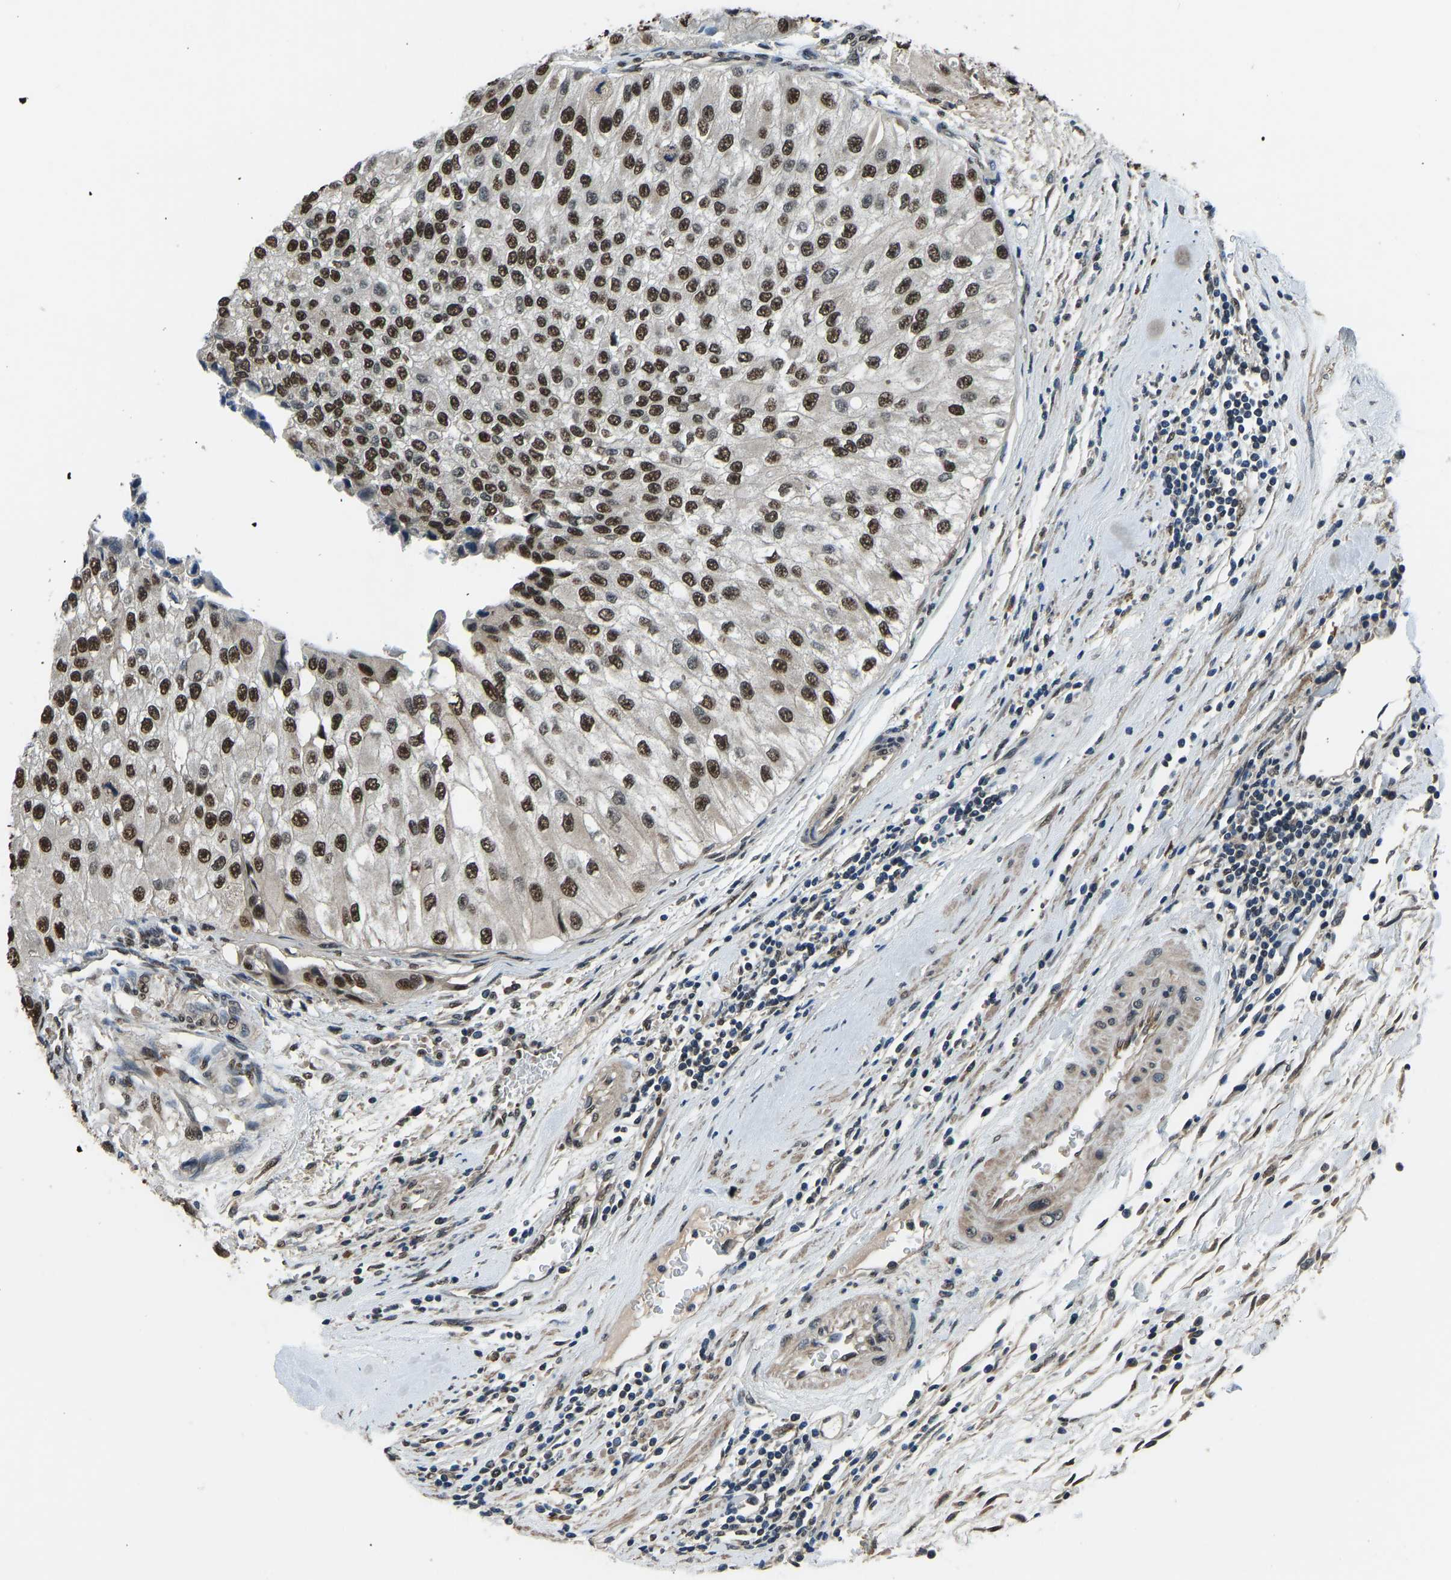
{"staining": {"intensity": "strong", "quantity": ">75%", "location": "nuclear"}, "tissue": "urothelial cancer", "cell_type": "Tumor cells", "image_type": "cancer", "snomed": [{"axis": "morphology", "description": "Urothelial carcinoma, High grade"}, {"axis": "topography", "description": "Kidney"}, {"axis": "topography", "description": "Urinary bladder"}], "caption": "Strong nuclear protein staining is seen in approximately >75% of tumor cells in urothelial cancer.", "gene": "FOS", "patient": {"sex": "male", "age": 77}}